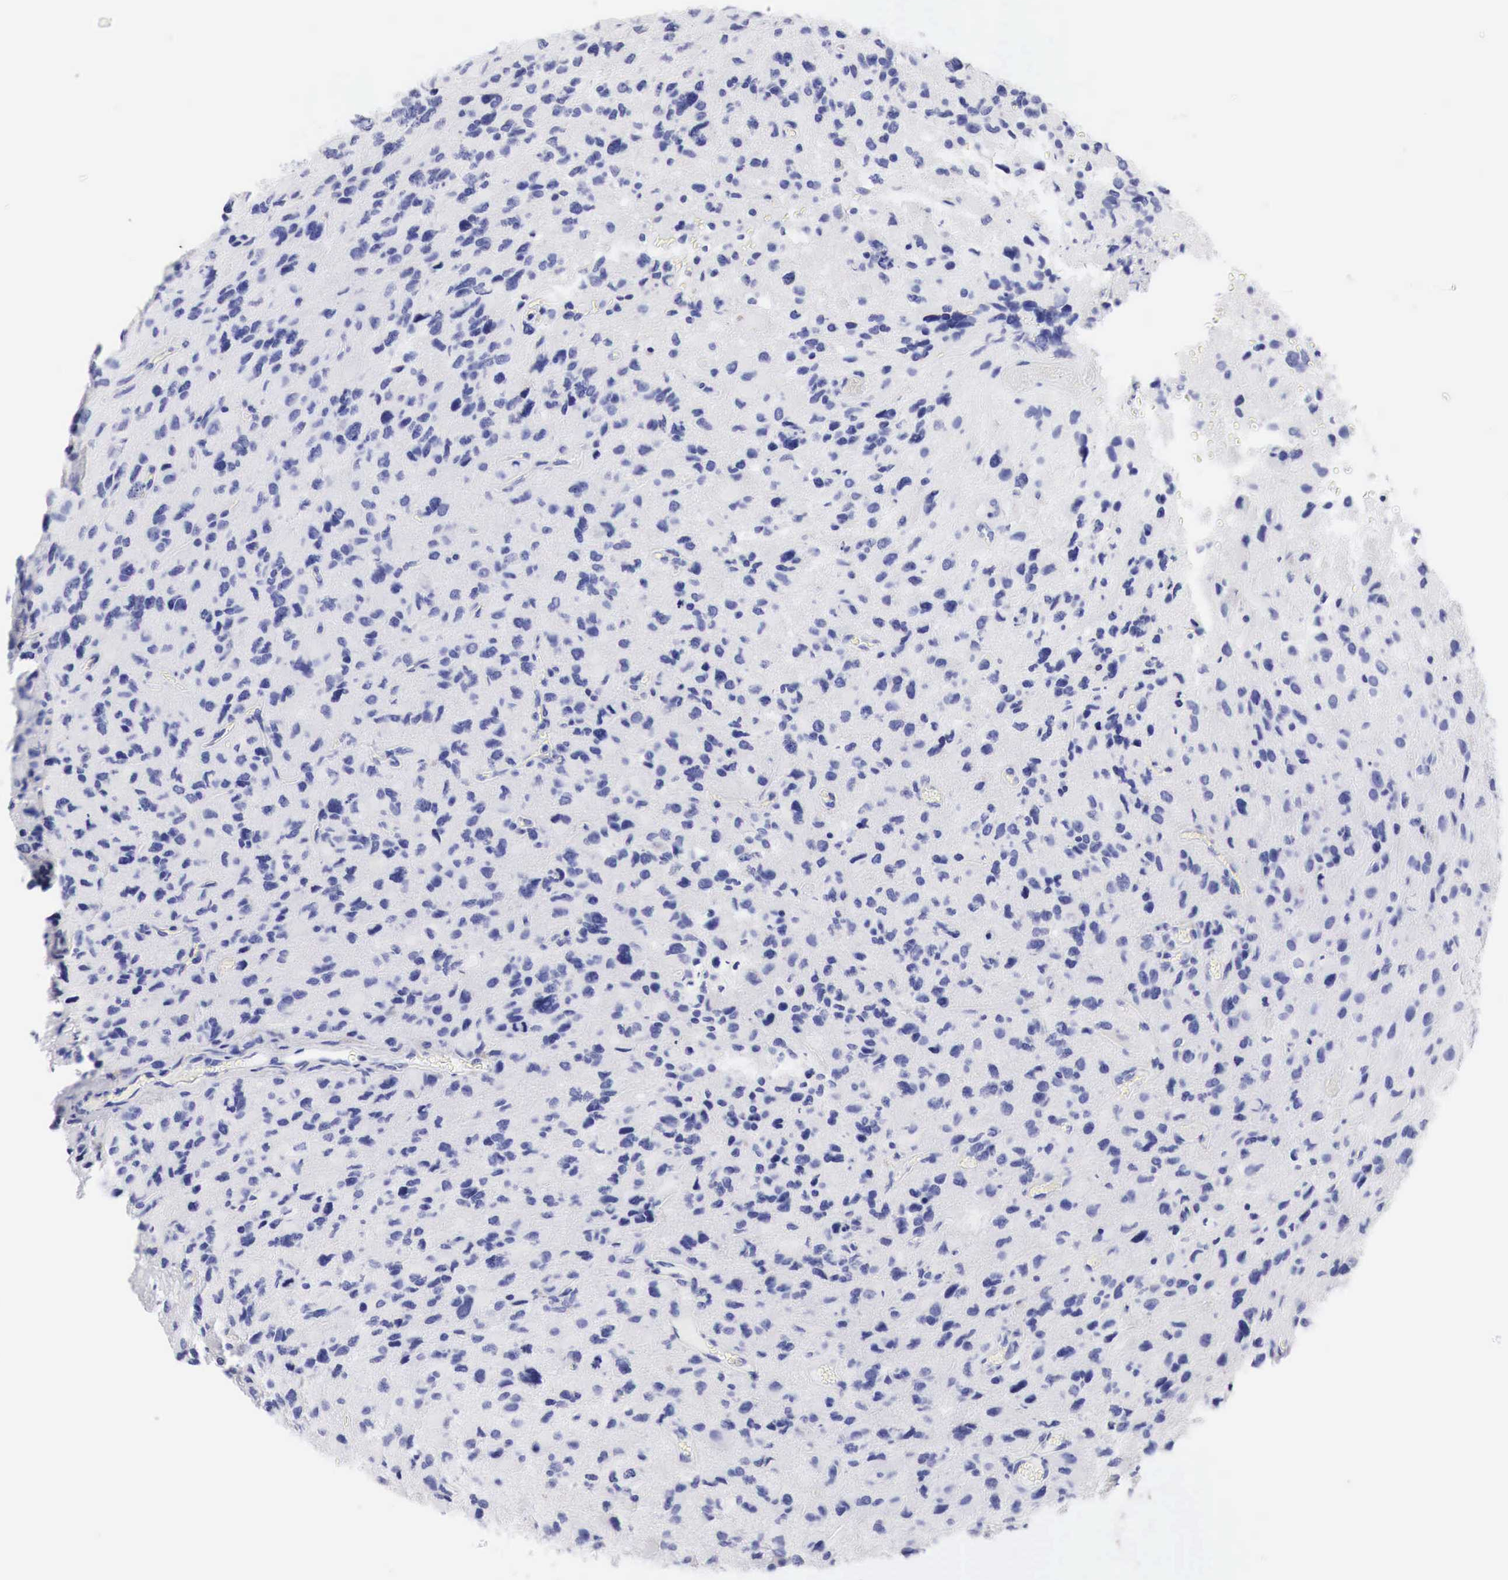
{"staining": {"intensity": "negative", "quantity": "none", "location": "none"}, "tissue": "glioma", "cell_type": "Tumor cells", "image_type": "cancer", "snomed": [{"axis": "morphology", "description": "Glioma, malignant, High grade"}, {"axis": "topography", "description": "Brain"}], "caption": "IHC of human glioma demonstrates no expression in tumor cells.", "gene": "TYR", "patient": {"sex": "male", "age": 69}}